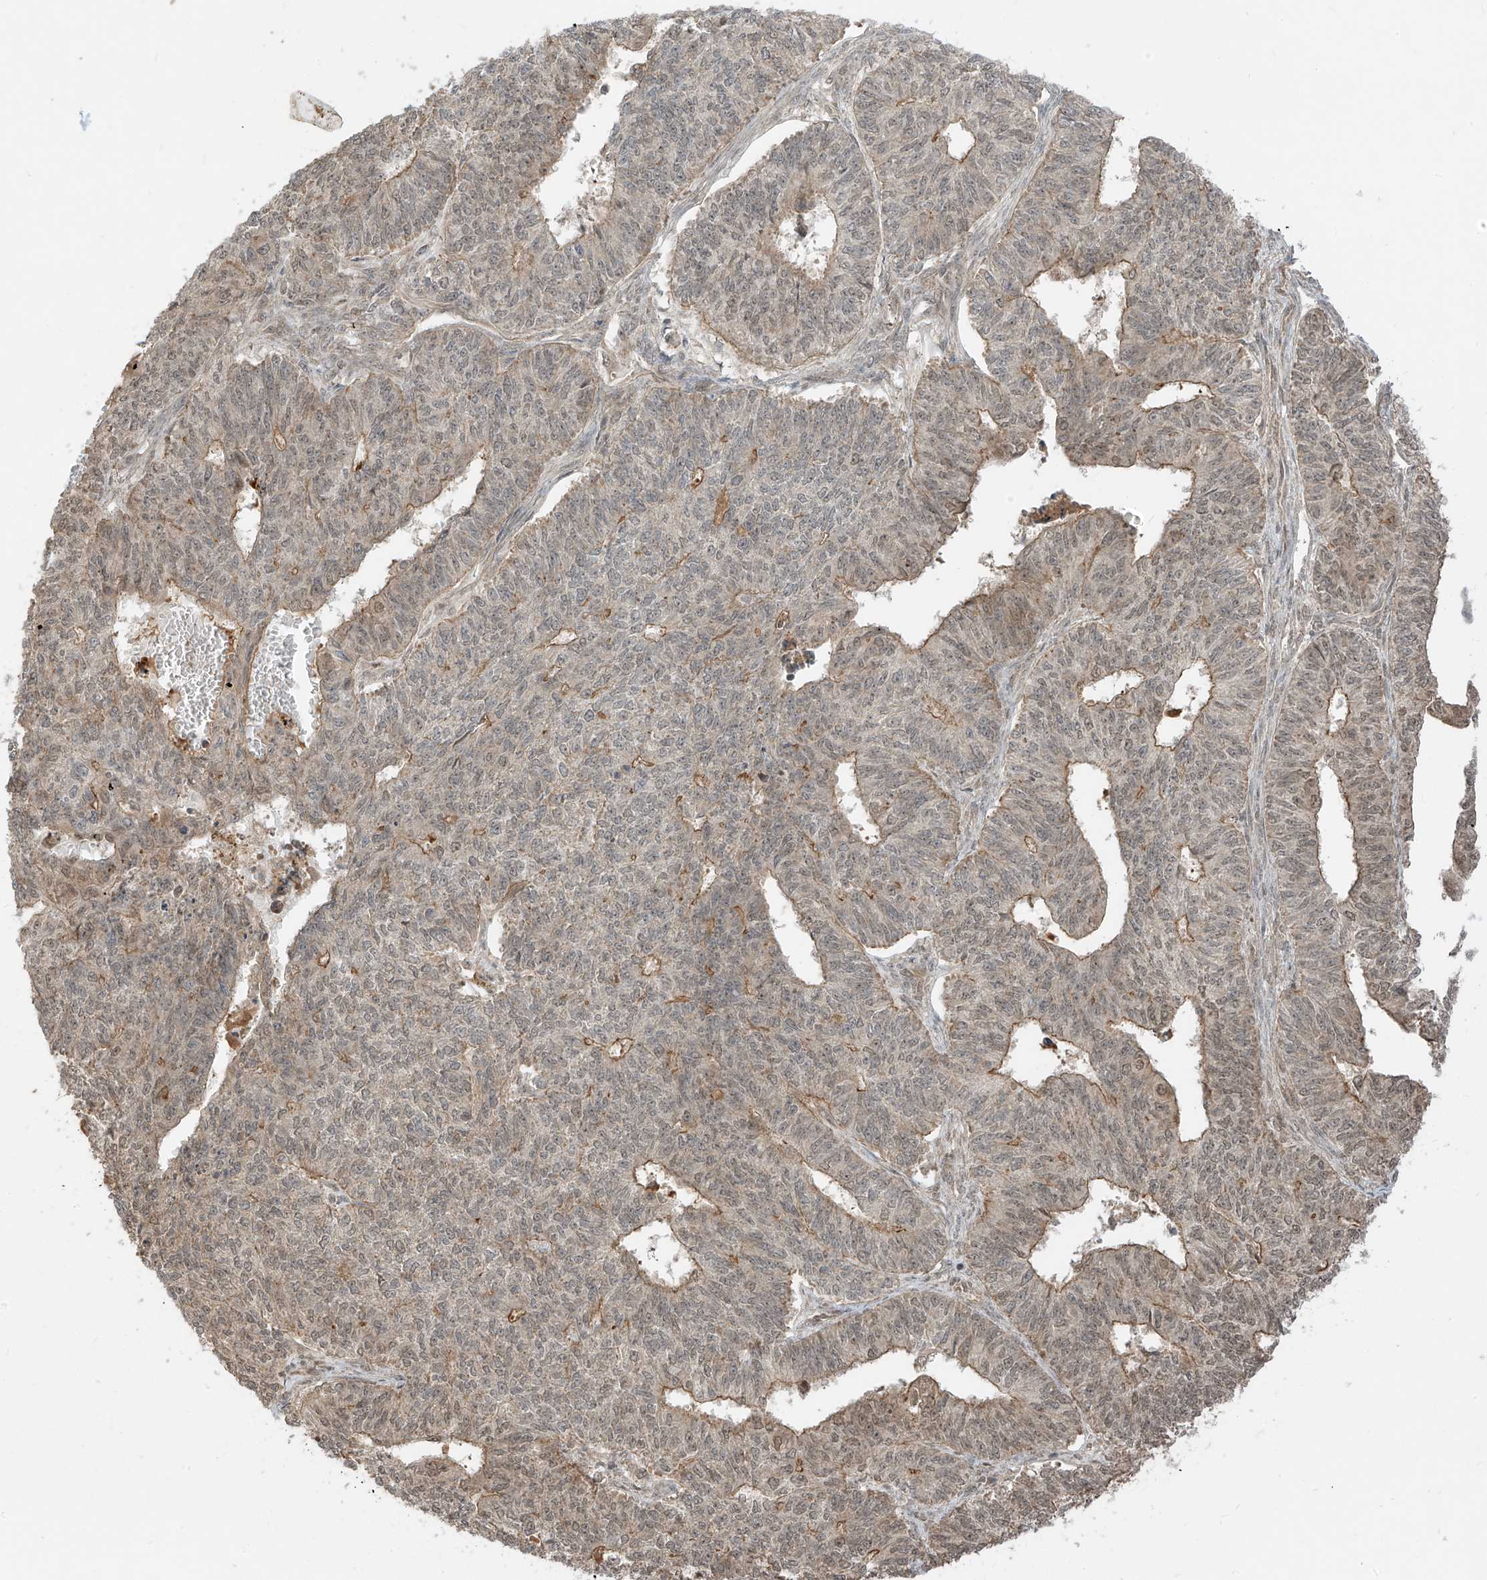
{"staining": {"intensity": "weak", "quantity": "25%-75%", "location": "cytoplasmic/membranous"}, "tissue": "endometrial cancer", "cell_type": "Tumor cells", "image_type": "cancer", "snomed": [{"axis": "morphology", "description": "Adenocarcinoma, NOS"}, {"axis": "topography", "description": "Endometrium"}], "caption": "The image displays immunohistochemical staining of endometrial adenocarcinoma. There is weak cytoplasmic/membranous expression is appreciated in about 25%-75% of tumor cells.", "gene": "LCOR", "patient": {"sex": "female", "age": 32}}